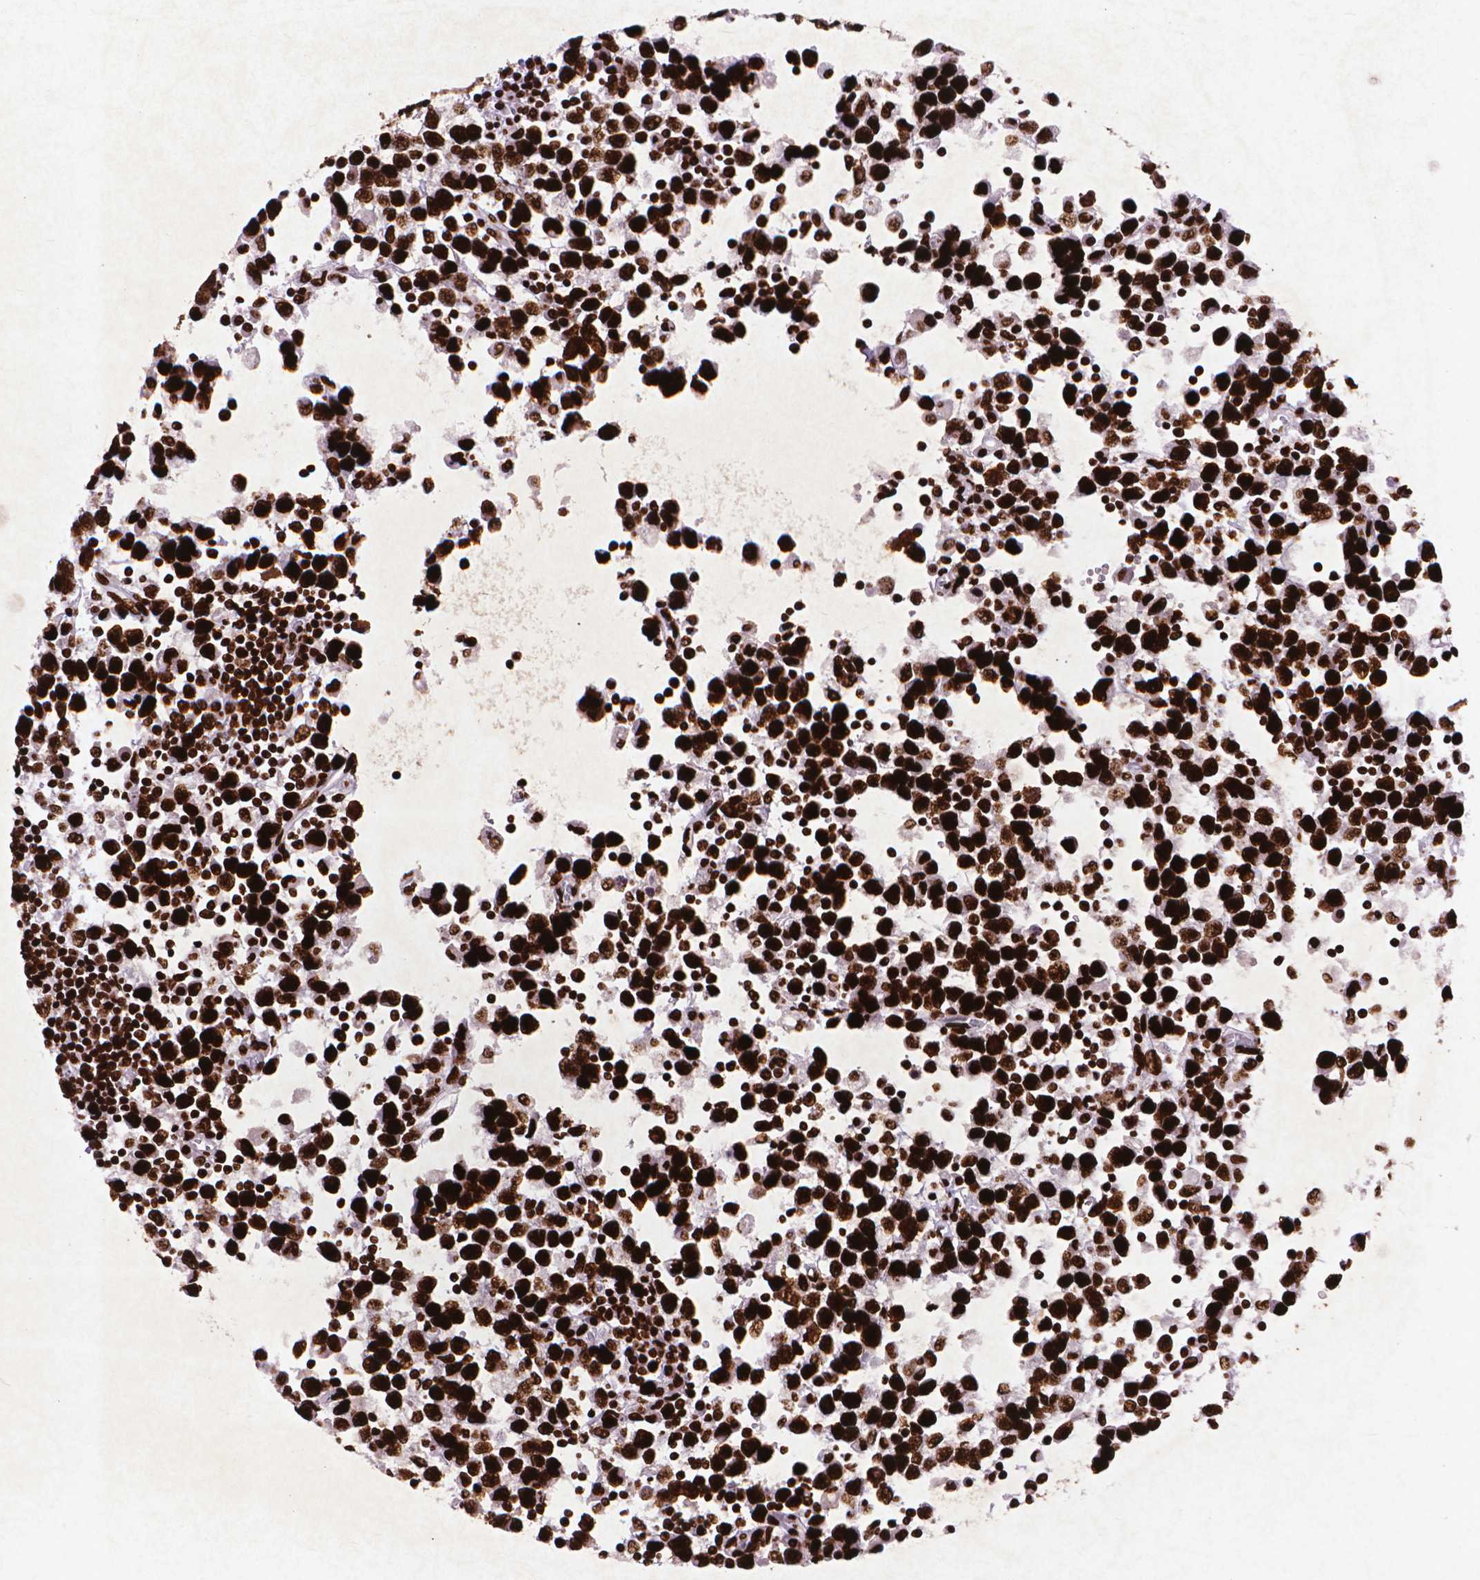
{"staining": {"intensity": "strong", "quantity": ">75%", "location": "nuclear"}, "tissue": "testis cancer", "cell_type": "Tumor cells", "image_type": "cancer", "snomed": [{"axis": "morphology", "description": "Seminoma, NOS"}, {"axis": "topography", "description": "Testis"}], "caption": "Protein analysis of testis cancer tissue demonstrates strong nuclear staining in approximately >75% of tumor cells.", "gene": "CITED2", "patient": {"sex": "male", "age": 34}}